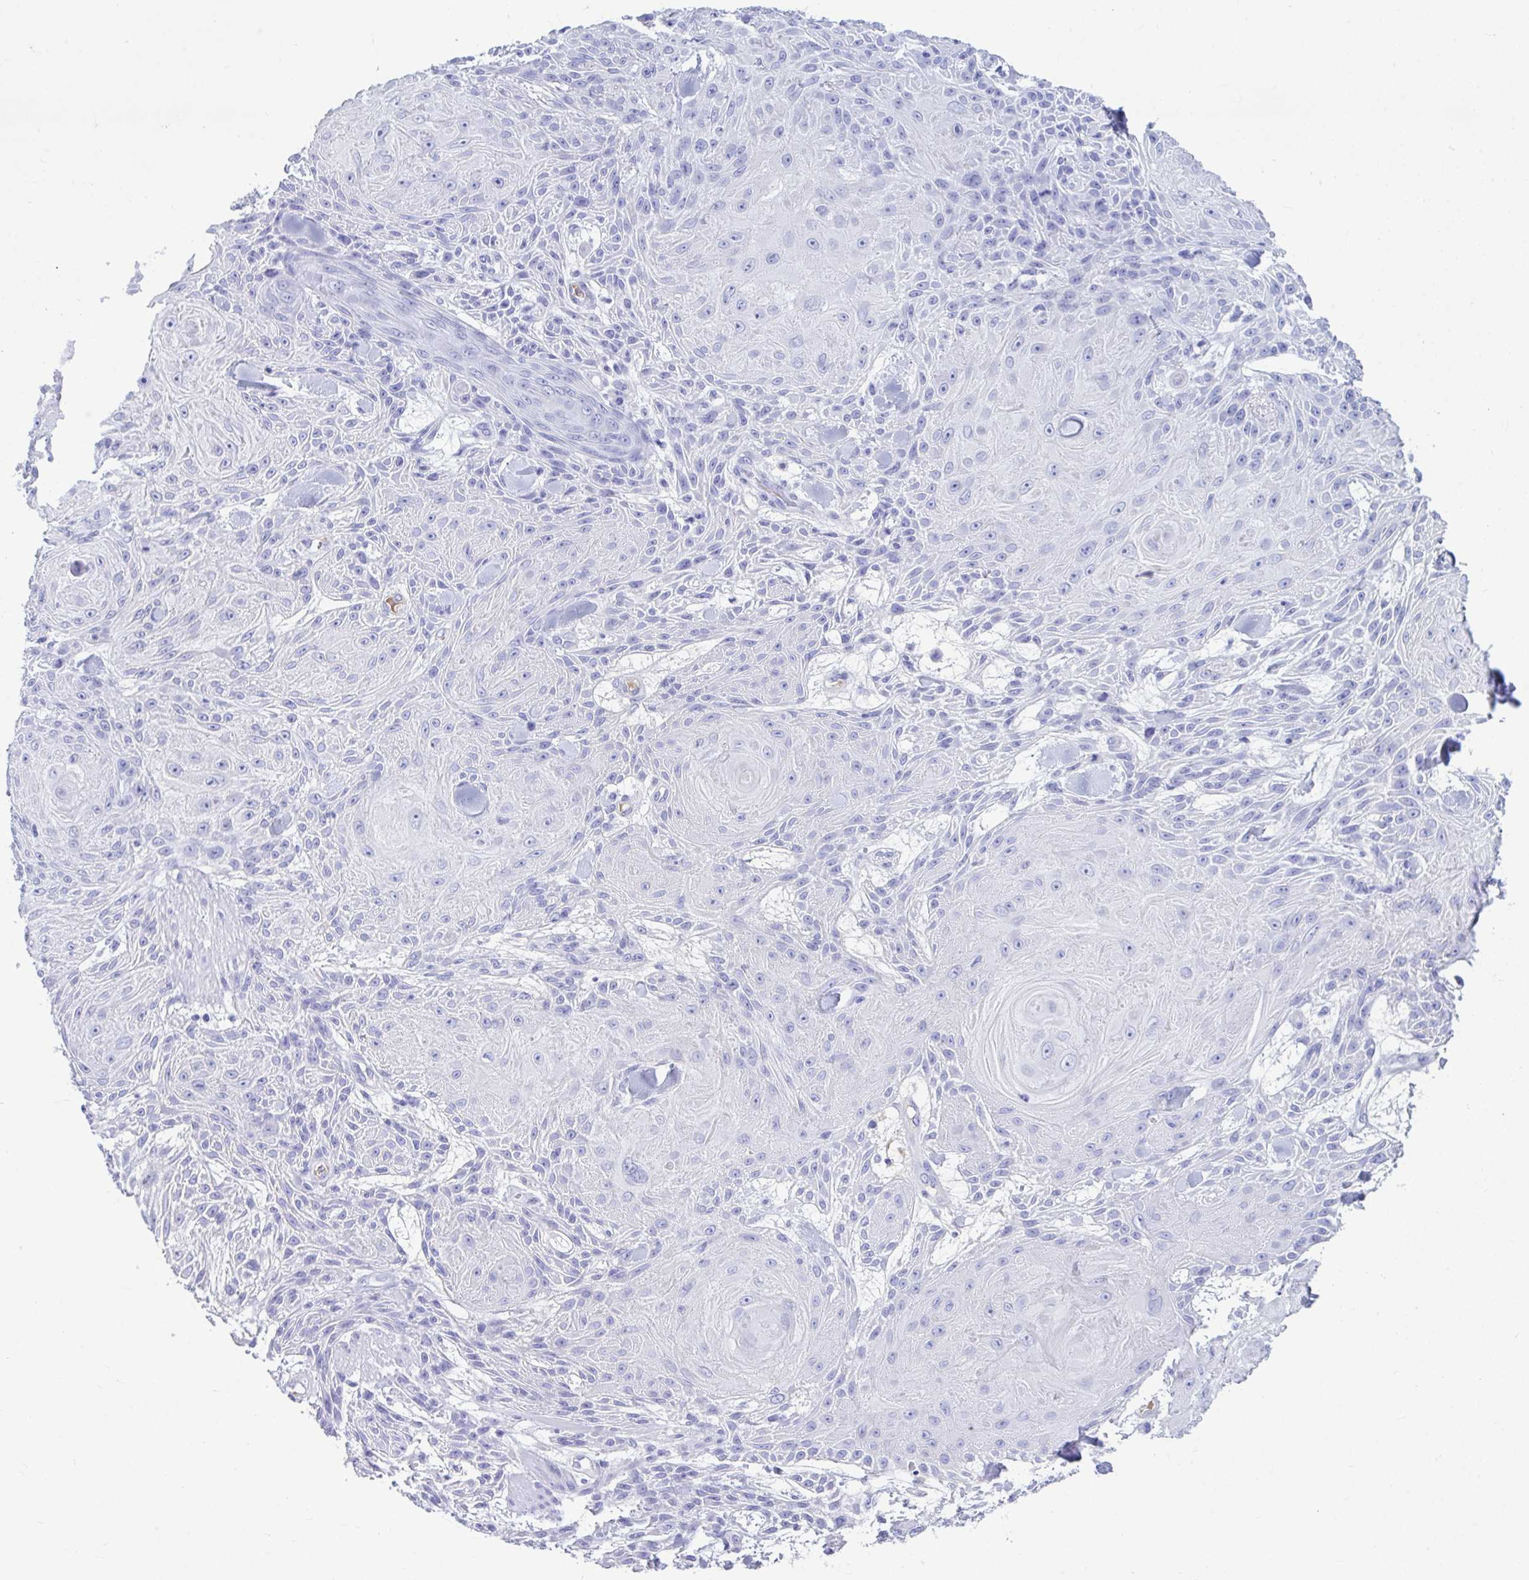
{"staining": {"intensity": "negative", "quantity": "none", "location": "none"}, "tissue": "skin cancer", "cell_type": "Tumor cells", "image_type": "cancer", "snomed": [{"axis": "morphology", "description": "Squamous cell carcinoma, NOS"}, {"axis": "topography", "description": "Skin"}], "caption": "DAB (3,3'-diaminobenzidine) immunohistochemical staining of human squamous cell carcinoma (skin) displays no significant positivity in tumor cells.", "gene": "SMIM9", "patient": {"sex": "male", "age": 88}}